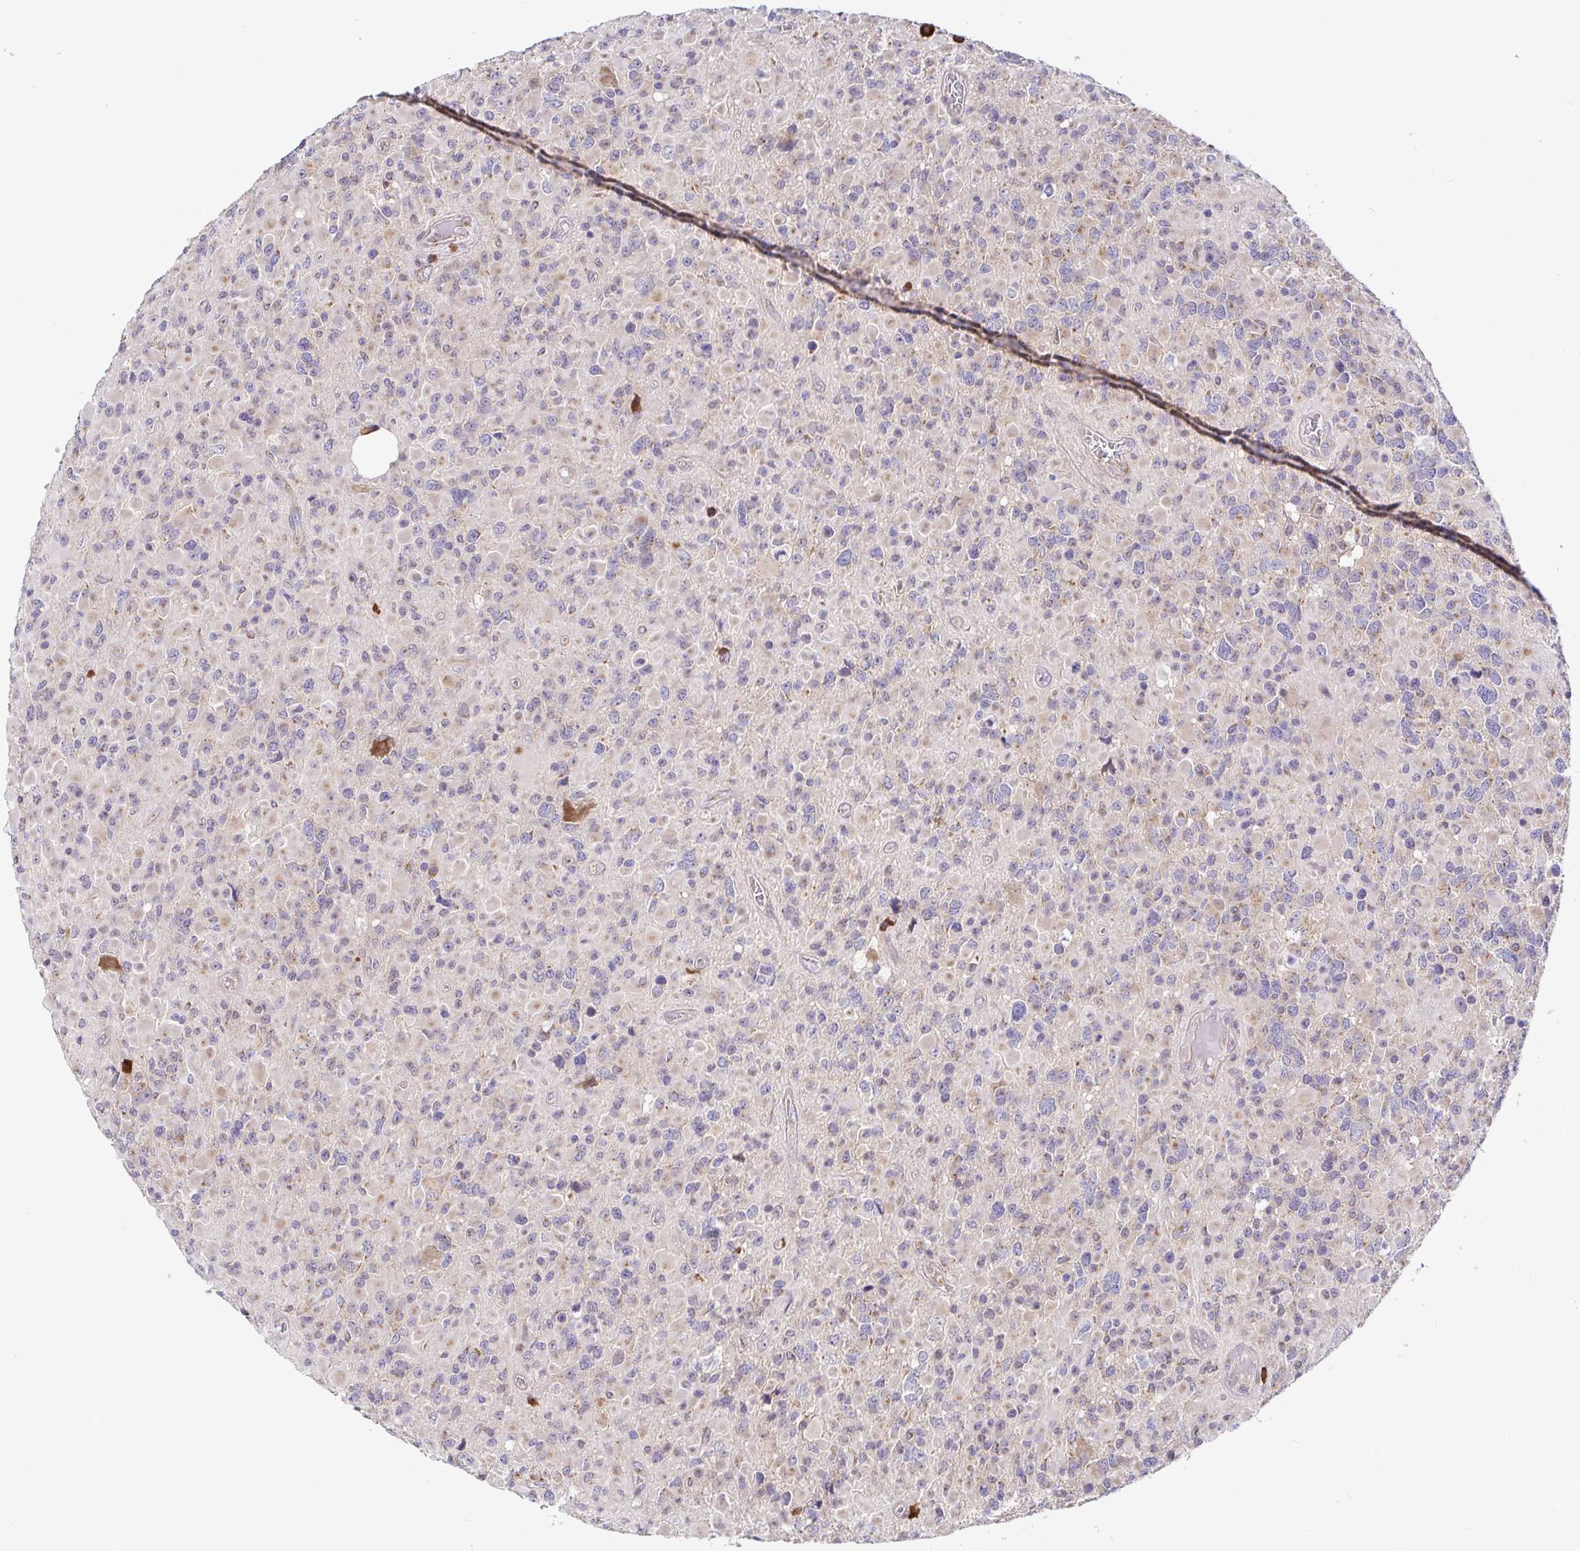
{"staining": {"intensity": "weak", "quantity": "<25%", "location": "cytoplasmic/membranous"}, "tissue": "glioma", "cell_type": "Tumor cells", "image_type": "cancer", "snomed": [{"axis": "morphology", "description": "Glioma, malignant, High grade"}, {"axis": "topography", "description": "Brain"}], "caption": "A photomicrograph of human glioma is negative for staining in tumor cells. Brightfield microscopy of immunohistochemistry stained with DAB (brown) and hematoxylin (blue), captured at high magnification.", "gene": "ELP1", "patient": {"sex": "female", "age": 40}}